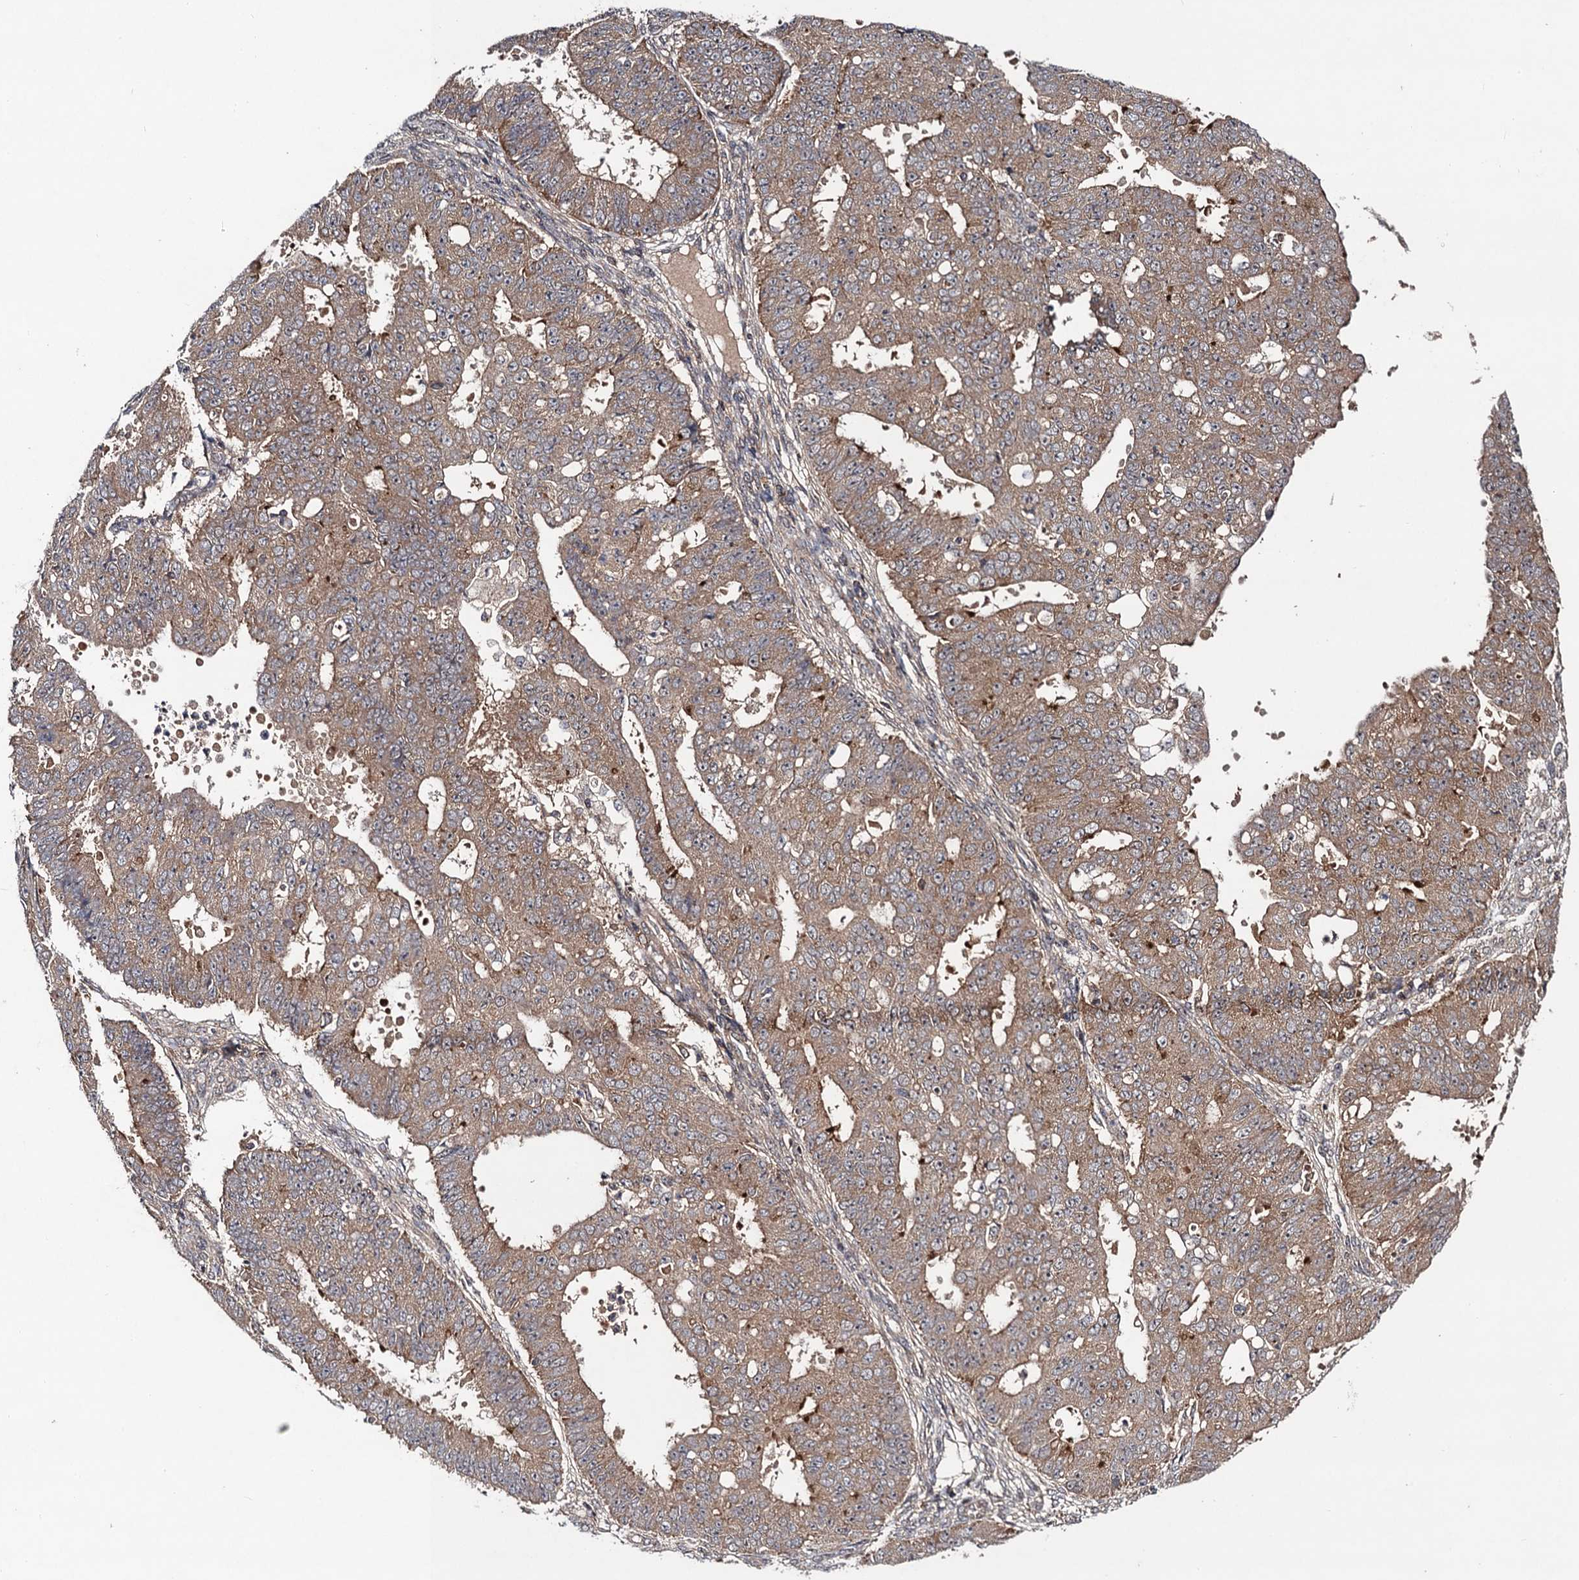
{"staining": {"intensity": "moderate", "quantity": ">75%", "location": "cytoplasmic/membranous"}, "tissue": "ovarian cancer", "cell_type": "Tumor cells", "image_type": "cancer", "snomed": [{"axis": "morphology", "description": "Carcinoma, endometroid"}, {"axis": "topography", "description": "Appendix"}, {"axis": "topography", "description": "Ovary"}], "caption": "A micrograph of human ovarian cancer (endometroid carcinoma) stained for a protein reveals moderate cytoplasmic/membranous brown staining in tumor cells.", "gene": "KXD1", "patient": {"sex": "female", "age": 42}}